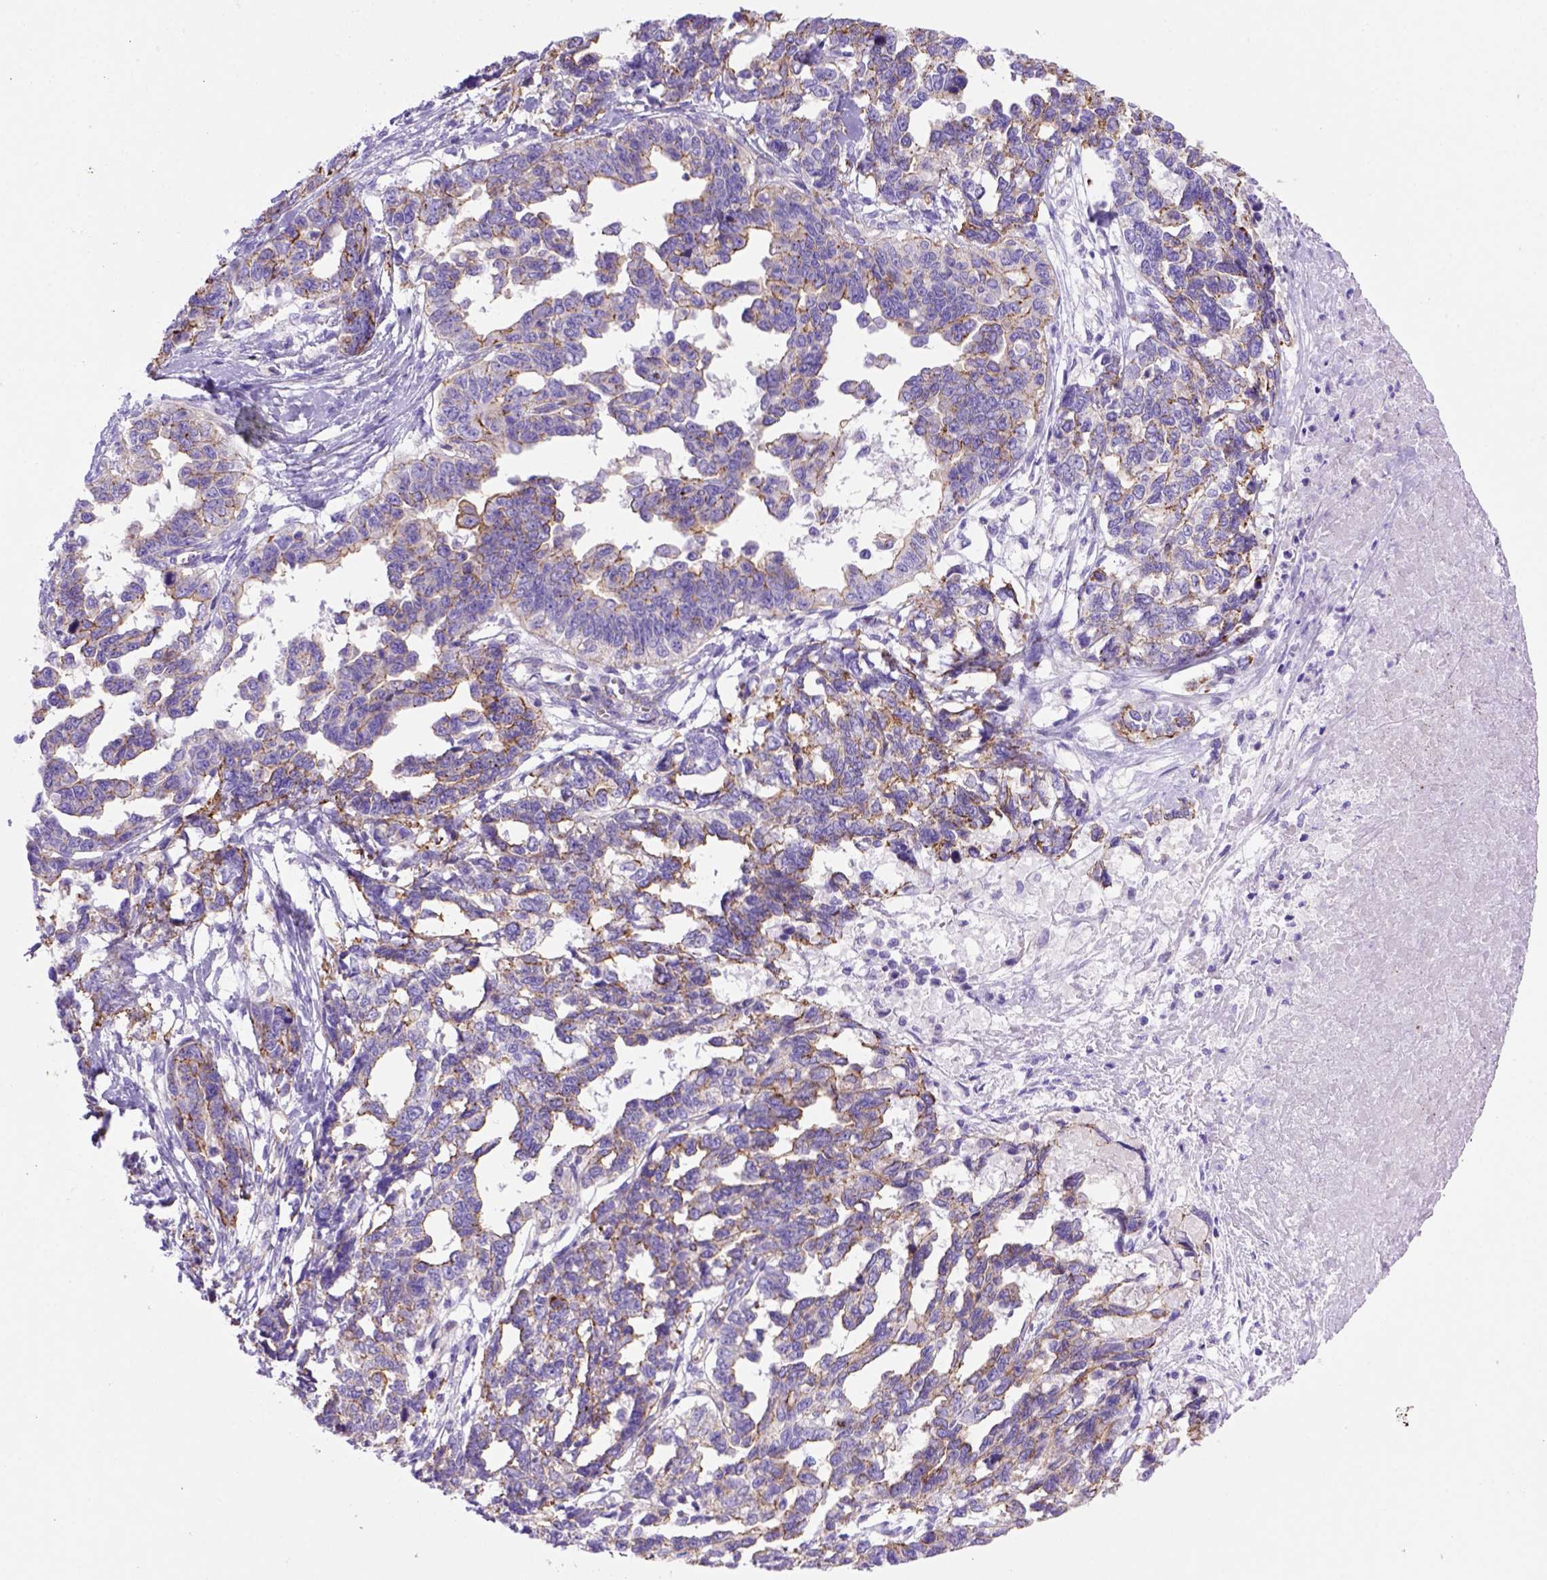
{"staining": {"intensity": "moderate", "quantity": ">75%", "location": "cytoplasmic/membranous"}, "tissue": "ovarian cancer", "cell_type": "Tumor cells", "image_type": "cancer", "snomed": [{"axis": "morphology", "description": "Cystadenocarcinoma, serous, NOS"}, {"axis": "topography", "description": "Ovary"}], "caption": "Ovarian serous cystadenocarcinoma tissue displays moderate cytoplasmic/membranous expression in approximately >75% of tumor cells", "gene": "PEX12", "patient": {"sex": "female", "age": 69}}